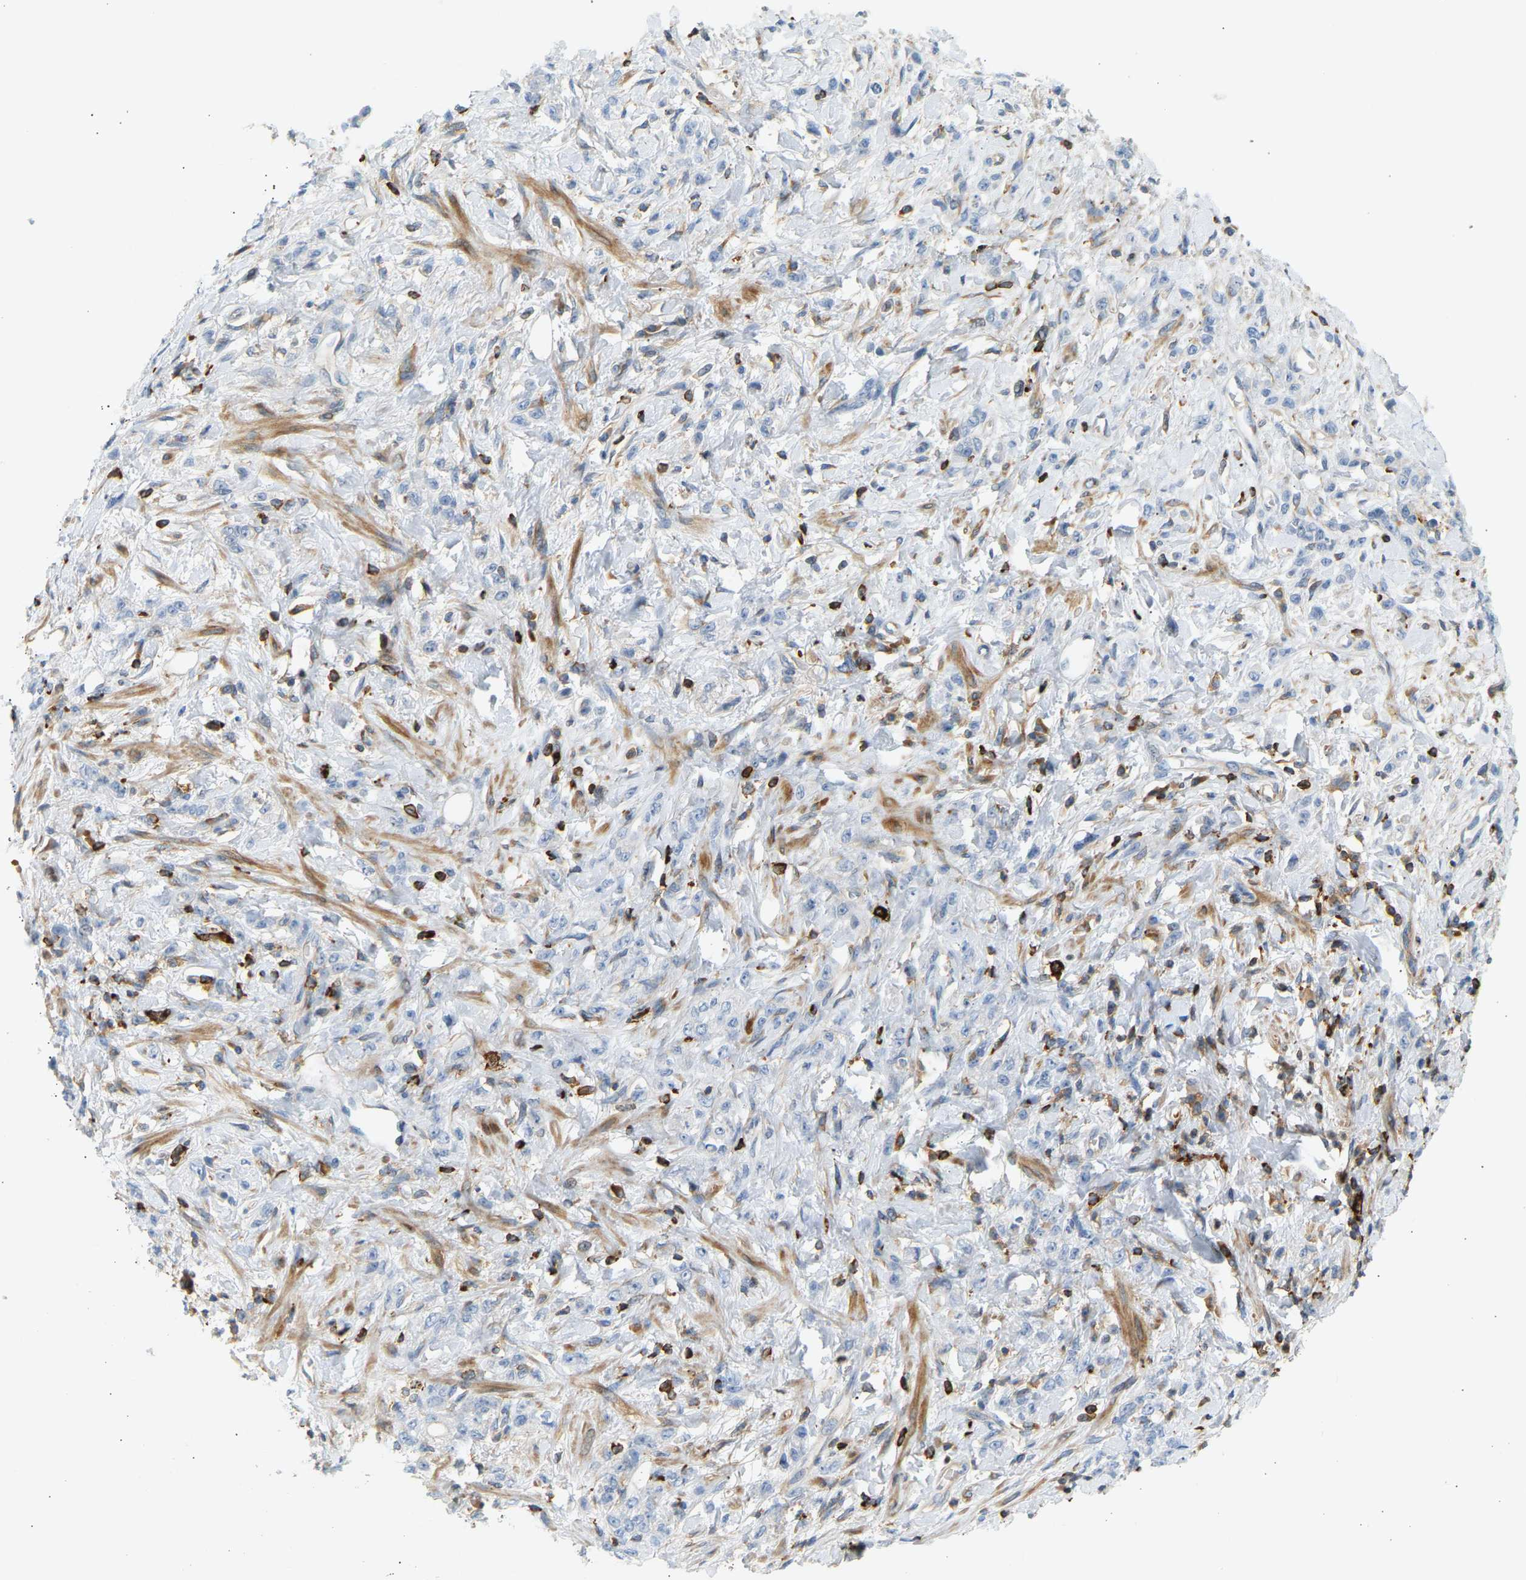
{"staining": {"intensity": "negative", "quantity": "none", "location": "none"}, "tissue": "stomach cancer", "cell_type": "Tumor cells", "image_type": "cancer", "snomed": [{"axis": "morphology", "description": "Normal tissue, NOS"}, {"axis": "morphology", "description": "Adenocarcinoma, NOS"}, {"axis": "topography", "description": "Stomach"}], "caption": "This is an immunohistochemistry (IHC) image of human adenocarcinoma (stomach). There is no expression in tumor cells.", "gene": "FNBP1", "patient": {"sex": "male", "age": 82}}